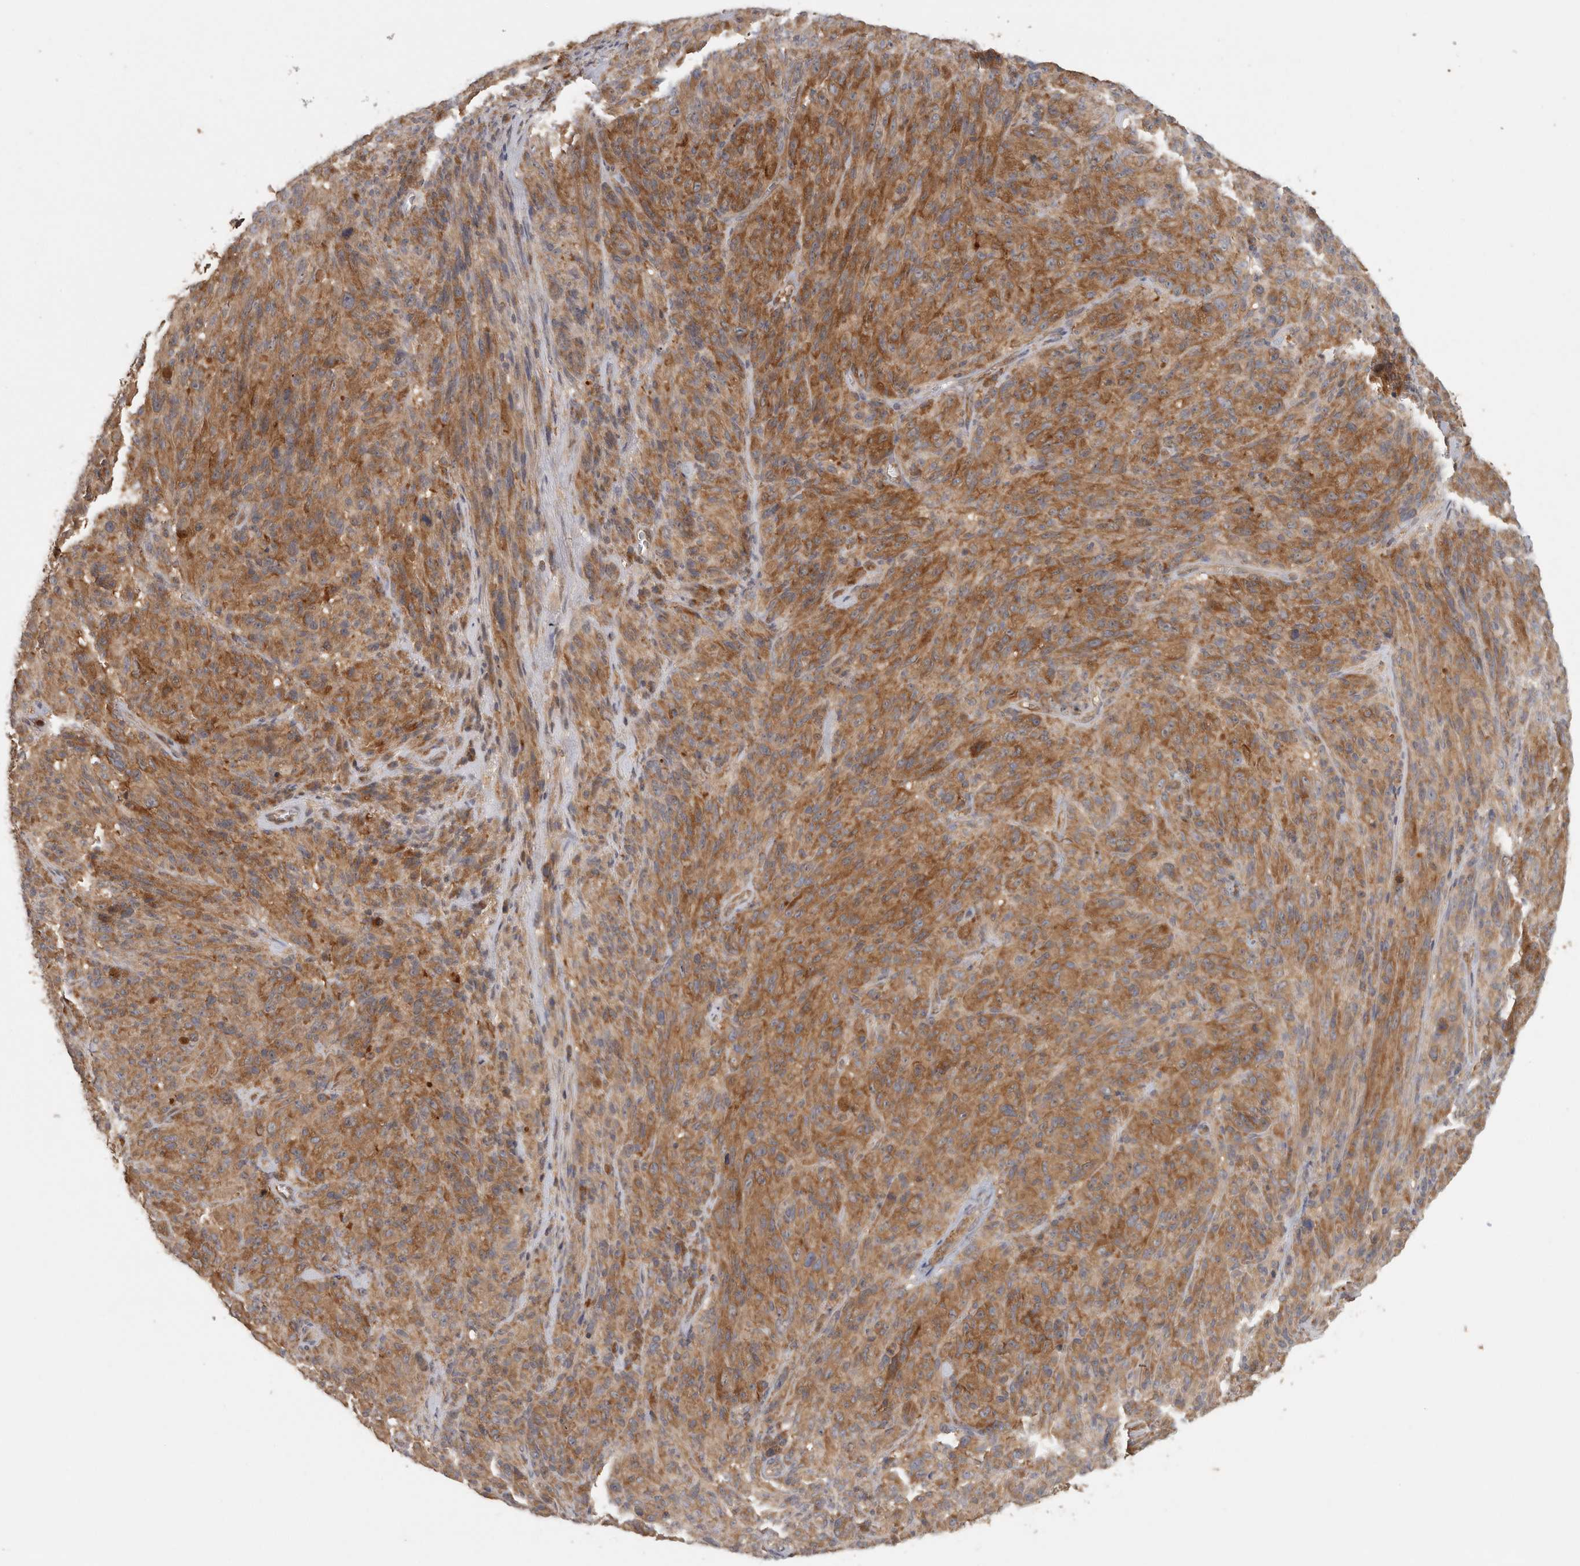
{"staining": {"intensity": "moderate", "quantity": ">75%", "location": "cytoplasmic/membranous"}, "tissue": "melanoma", "cell_type": "Tumor cells", "image_type": "cancer", "snomed": [{"axis": "morphology", "description": "Malignant melanoma, NOS"}, {"axis": "topography", "description": "Skin of head"}], "caption": "Immunohistochemical staining of human melanoma demonstrates medium levels of moderate cytoplasmic/membranous protein positivity in about >75% of tumor cells.", "gene": "CCT8", "patient": {"sex": "male", "age": 96}}